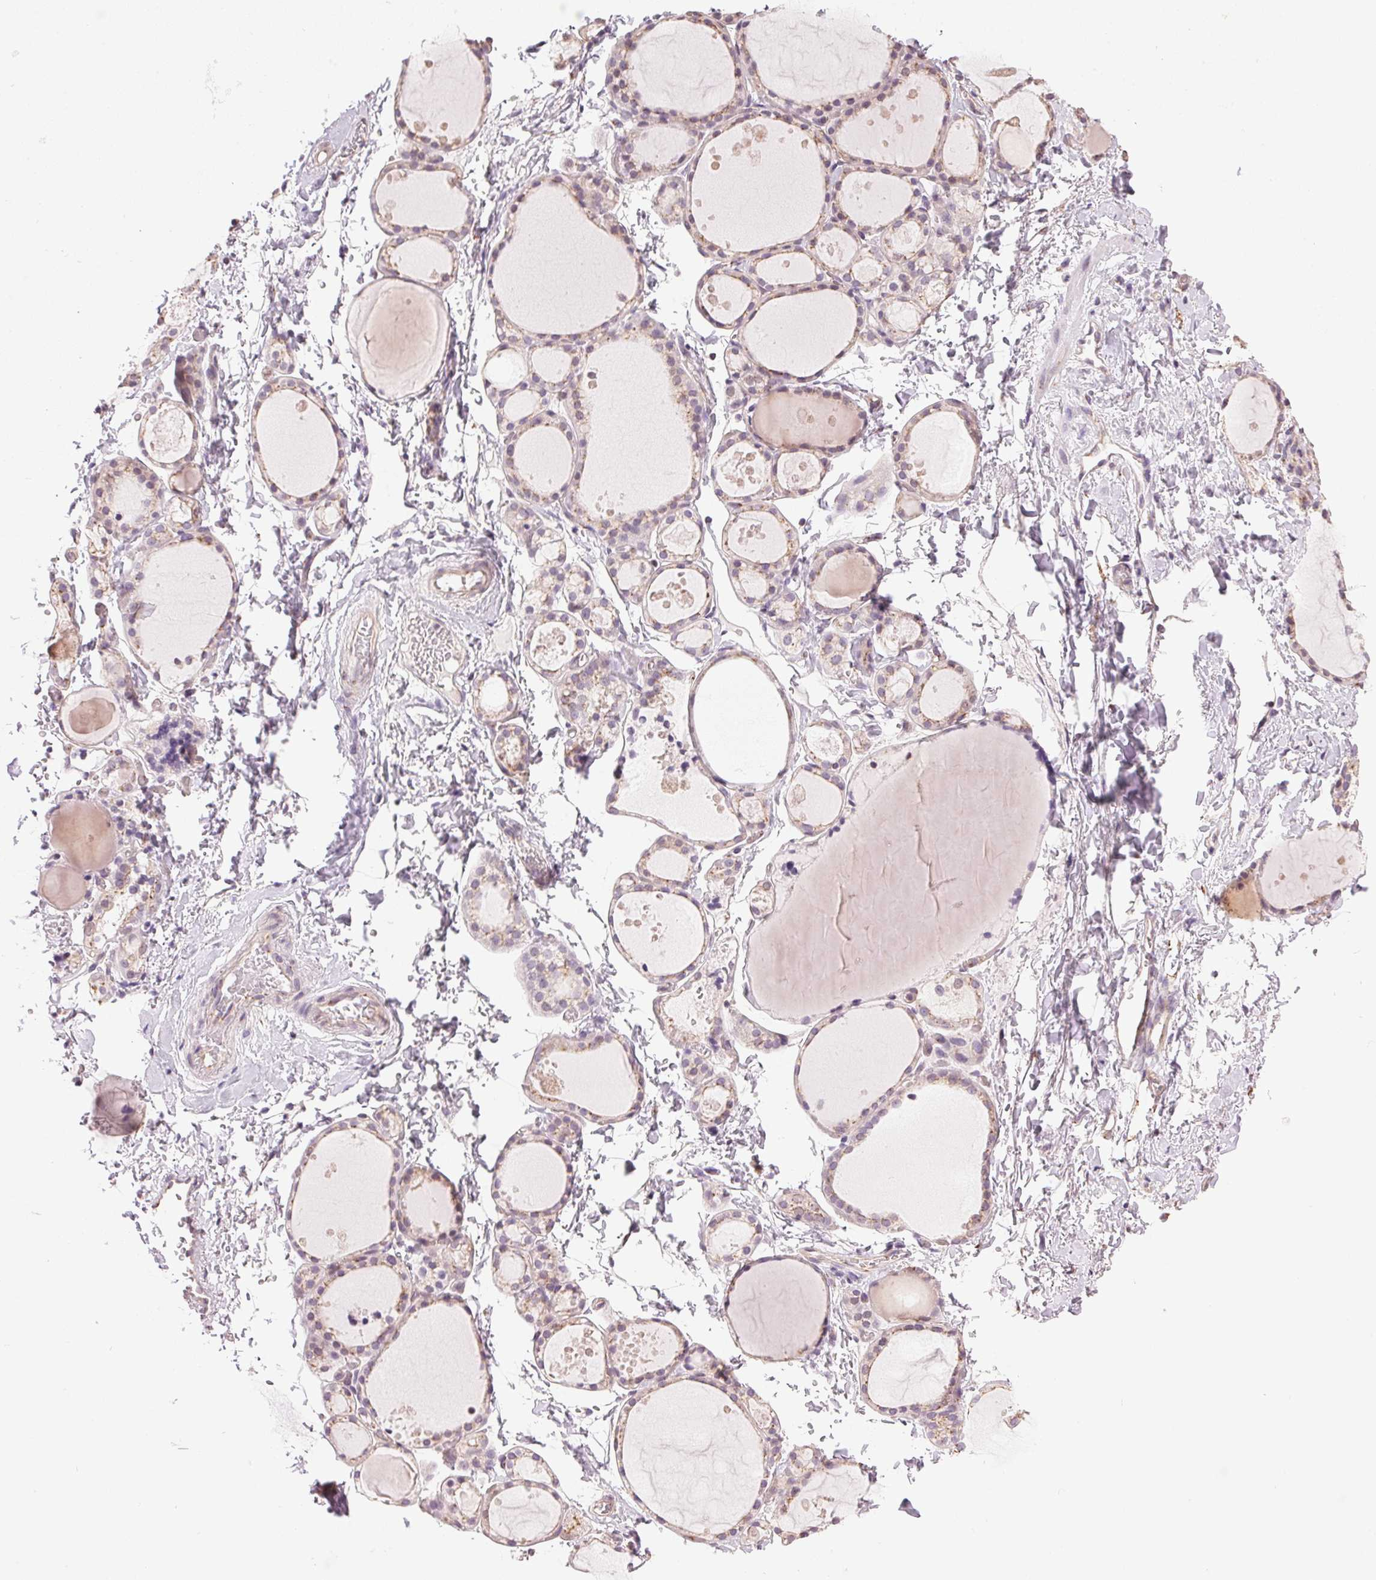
{"staining": {"intensity": "weak", "quantity": "25%-75%", "location": "cytoplasmic/membranous"}, "tissue": "thyroid gland", "cell_type": "Glandular cells", "image_type": "normal", "snomed": [{"axis": "morphology", "description": "Normal tissue, NOS"}, {"axis": "topography", "description": "Thyroid gland"}], "caption": "Protein expression by immunohistochemistry exhibits weak cytoplasmic/membranous staining in about 25%-75% of glandular cells in normal thyroid gland.", "gene": "GOLPH3", "patient": {"sex": "male", "age": 68}}